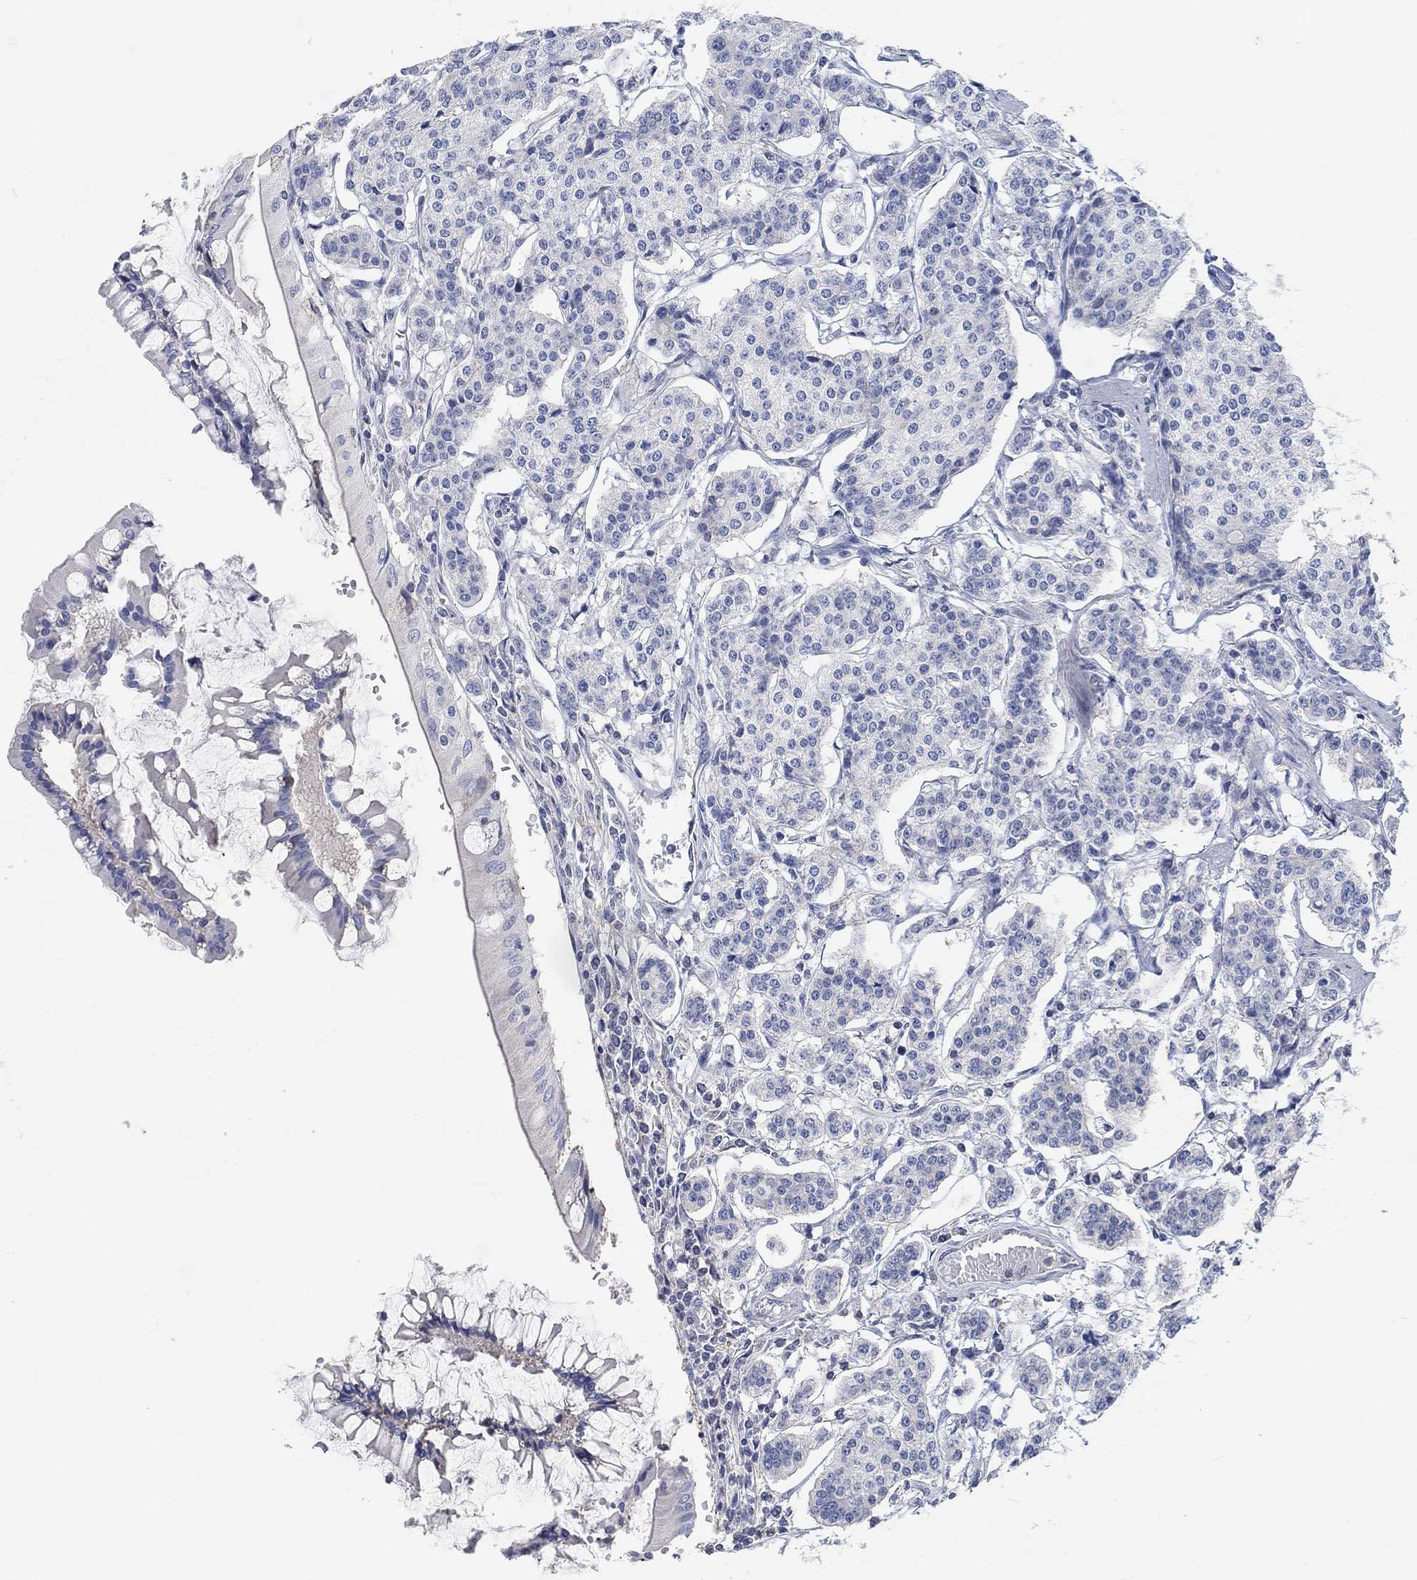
{"staining": {"intensity": "negative", "quantity": "none", "location": "none"}, "tissue": "carcinoid", "cell_type": "Tumor cells", "image_type": "cancer", "snomed": [{"axis": "morphology", "description": "Carcinoid, malignant, NOS"}, {"axis": "topography", "description": "Small intestine"}], "caption": "Tumor cells show no significant expression in carcinoid (malignant).", "gene": "NLRP14", "patient": {"sex": "female", "age": 65}}